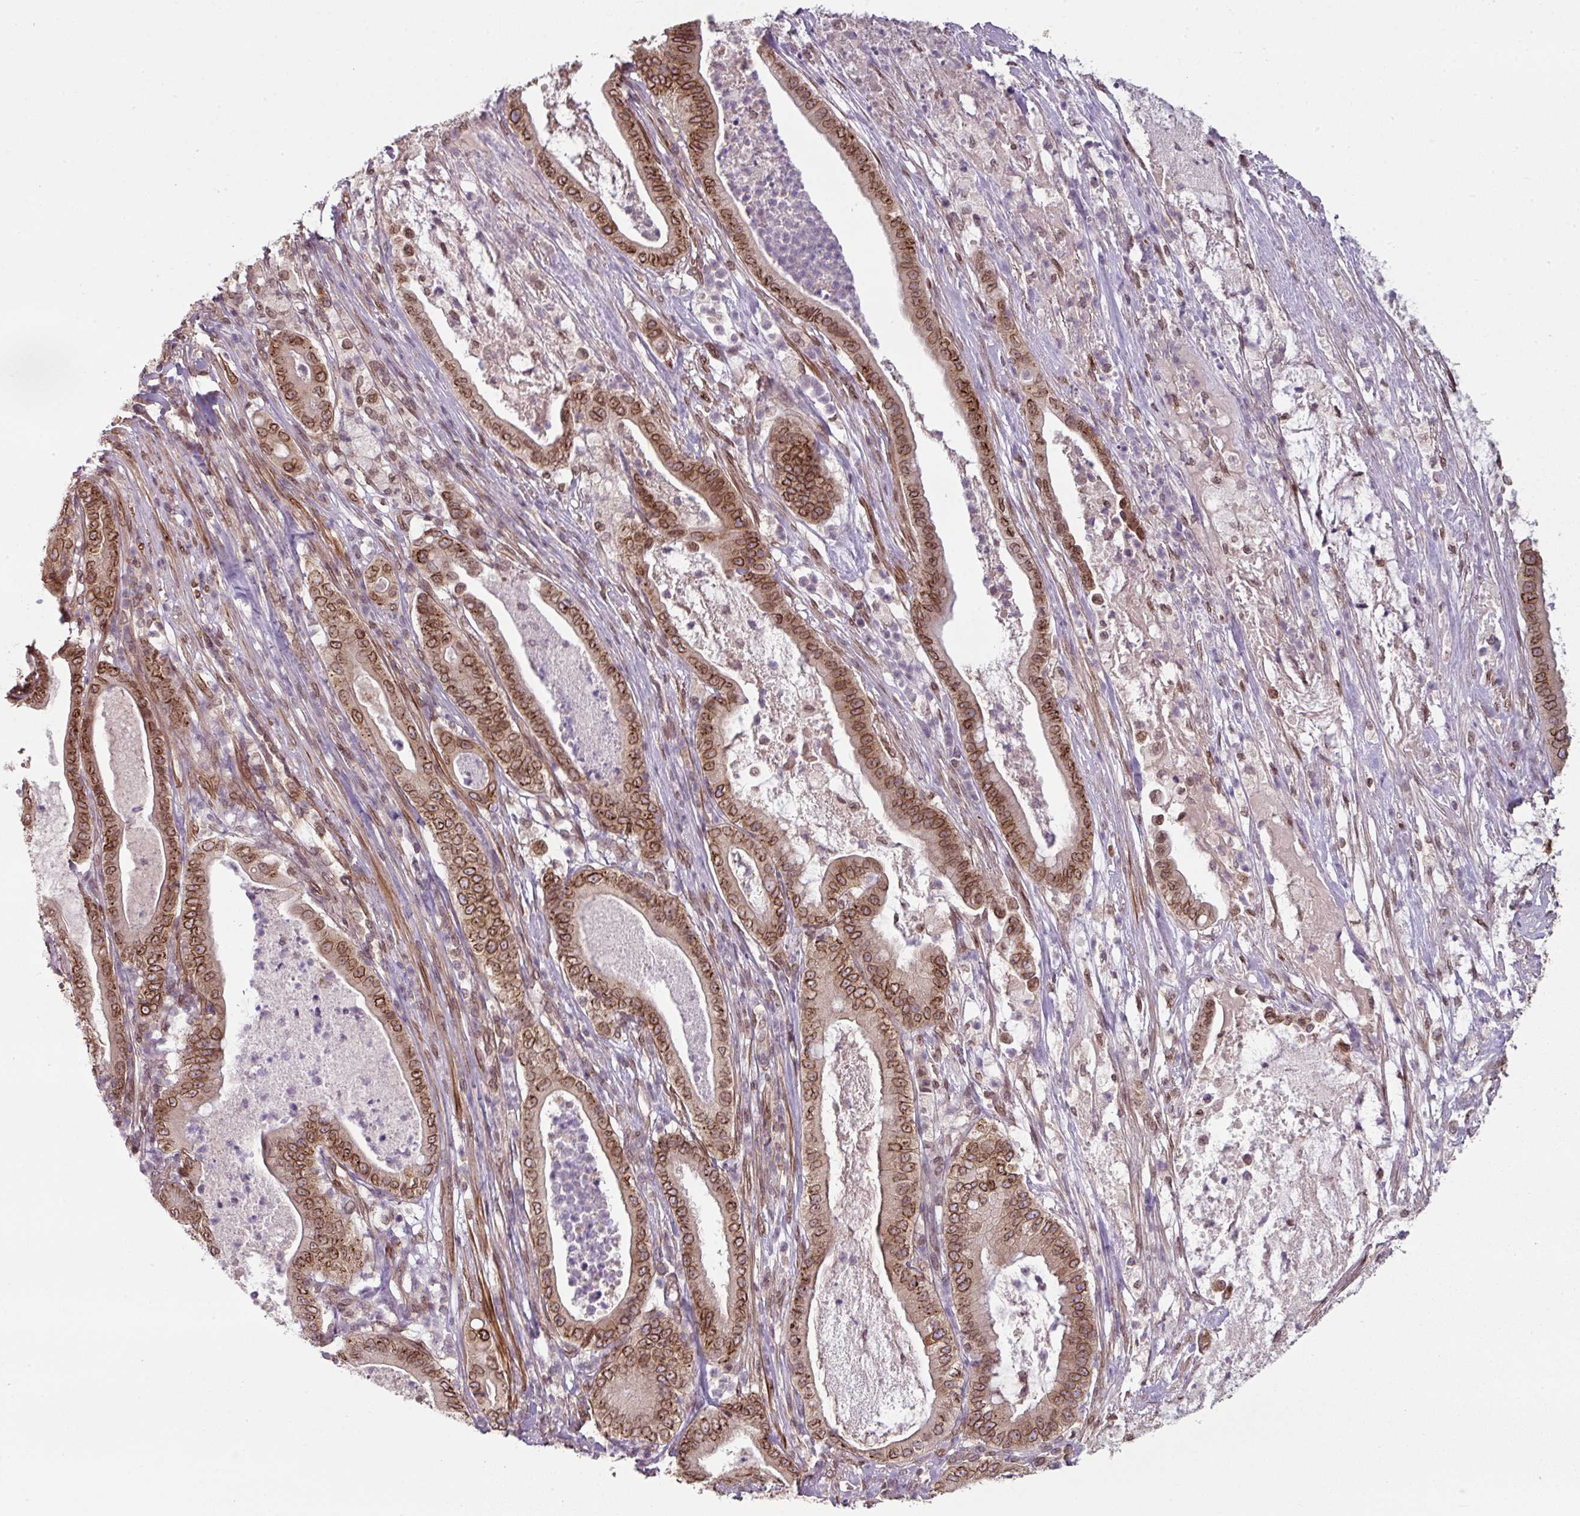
{"staining": {"intensity": "strong", "quantity": ">75%", "location": "cytoplasmic/membranous,nuclear"}, "tissue": "pancreatic cancer", "cell_type": "Tumor cells", "image_type": "cancer", "snomed": [{"axis": "morphology", "description": "Adenocarcinoma, NOS"}, {"axis": "topography", "description": "Pancreas"}], "caption": "A high amount of strong cytoplasmic/membranous and nuclear staining is appreciated in about >75% of tumor cells in pancreatic cancer (adenocarcinoma) tissue.", "gene": "RANGAP1", "patient": {"sex": "male", "age": 71}}